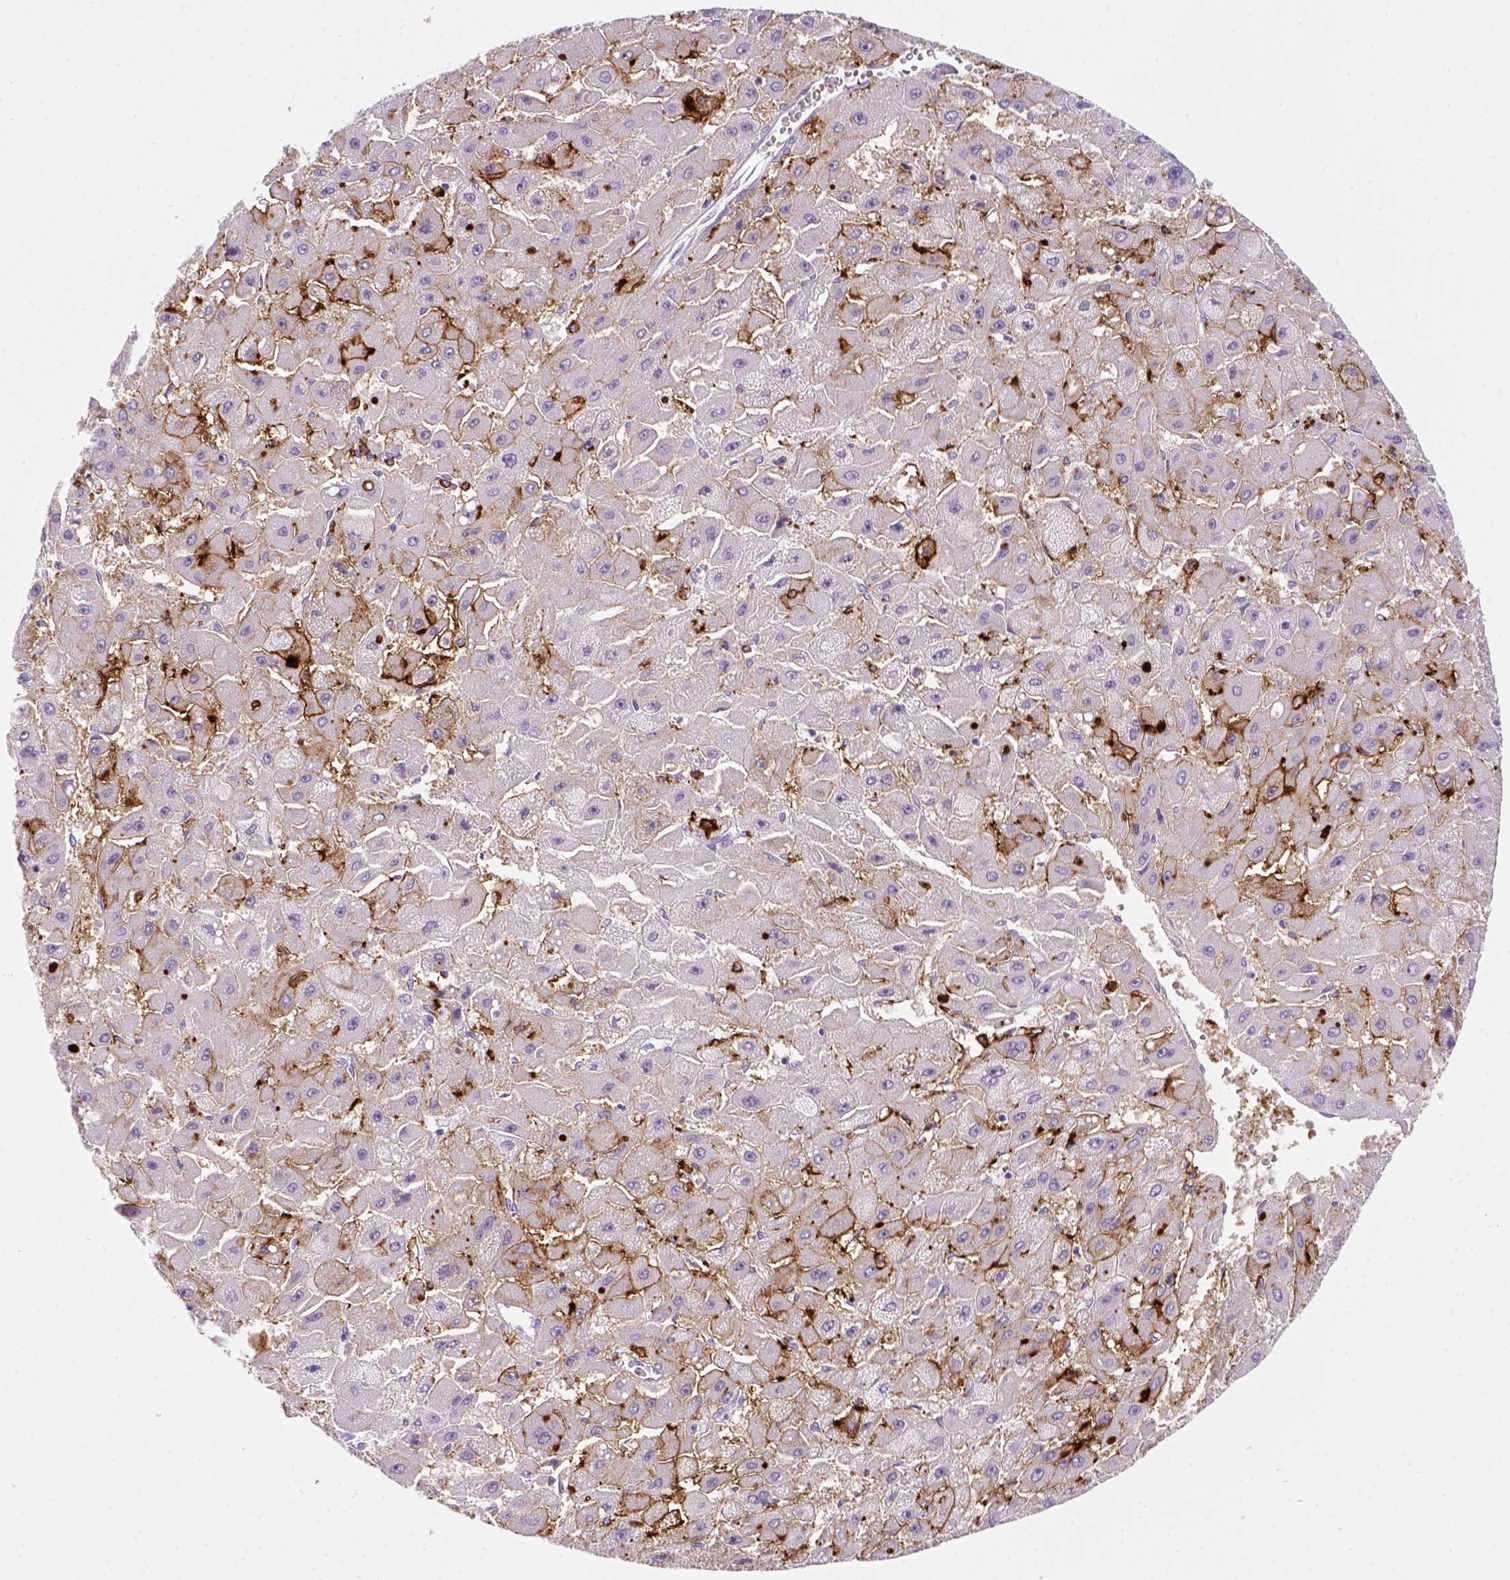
{"staining": {"intensity": "strong", "quantity": "<25%", "location": "cytoplasmic/membranous"}, "tissue": "liver cancer", "cell_type": "Tumor cells", "image_type": "cancer", "snomed": [{"axis": "morphology", "description": "Carcinoma, Hepatocellular, NOS"}, {"axis": "topography", "description": "Liver"}], "caption": "Immunohistochemical staining of human liver hepatocellular carcinoma displays medium levels of strong cytoplasmic/membranous protein positivity in approximately <25% of tumor cells. (DAB IHC, brown staining for protein, blue staining for nuclei).", "gene": "CD14", "patient": {"sex": "female", "age": 25}}